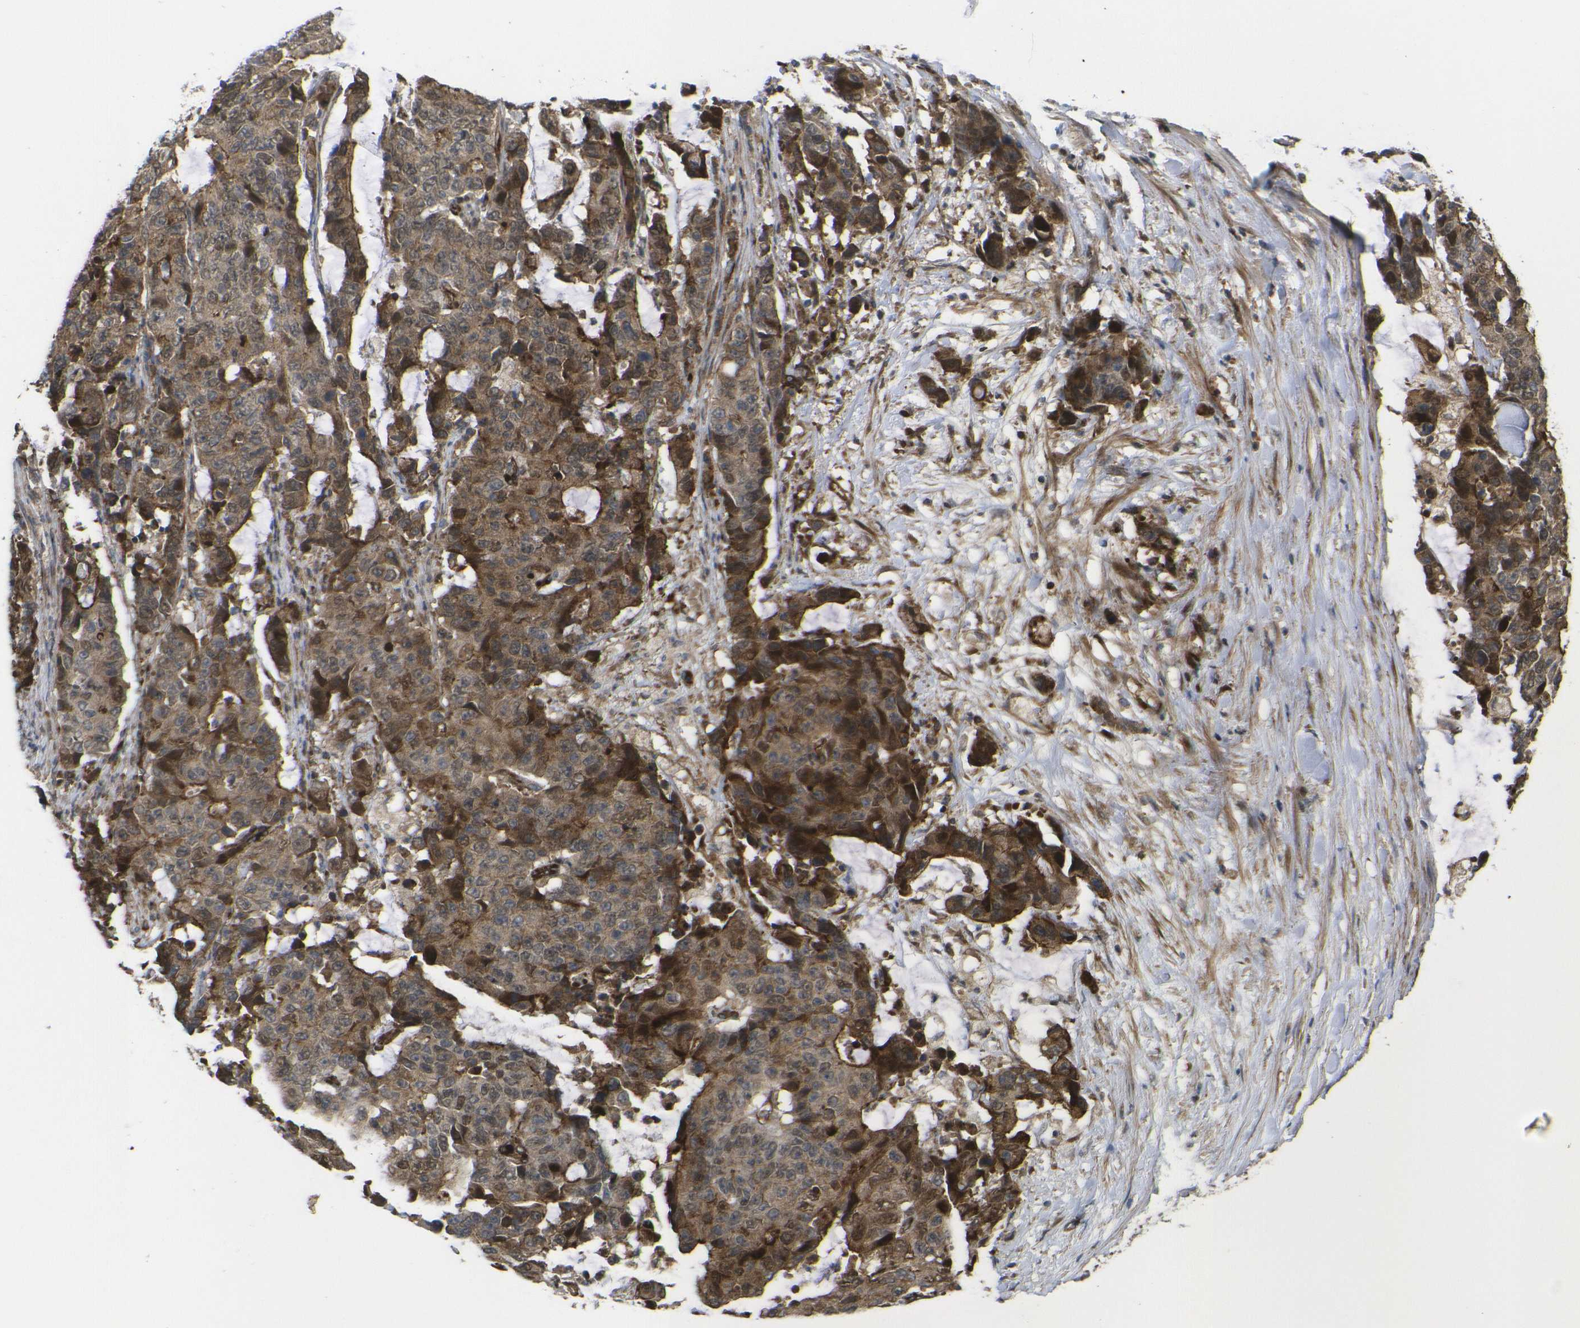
{"staining": {"intensity": "moderate", "quantity": ">75%", "location": "cytoplasmic/membranous,nuclear"}, "tissue": "colorectal cancer", "cell_type": "Tumor cells", "image_type": "cancer", "snomed": [{"axis": "morphology", "description": "Adenocarcinoma, NOS"}, {"axis": "topography", "description": "Colon"}], "caption": "DAB (3,3'-diaminobenzidine) immunohistochemical staining of human colorectal adenocarcinoma reveals moderate cytoplasmic/membranous and nuclear protein staining in approximately >75% of tumor cells.", "gene": "ECE1", "patient": {"sex": "female", "age": 86}}